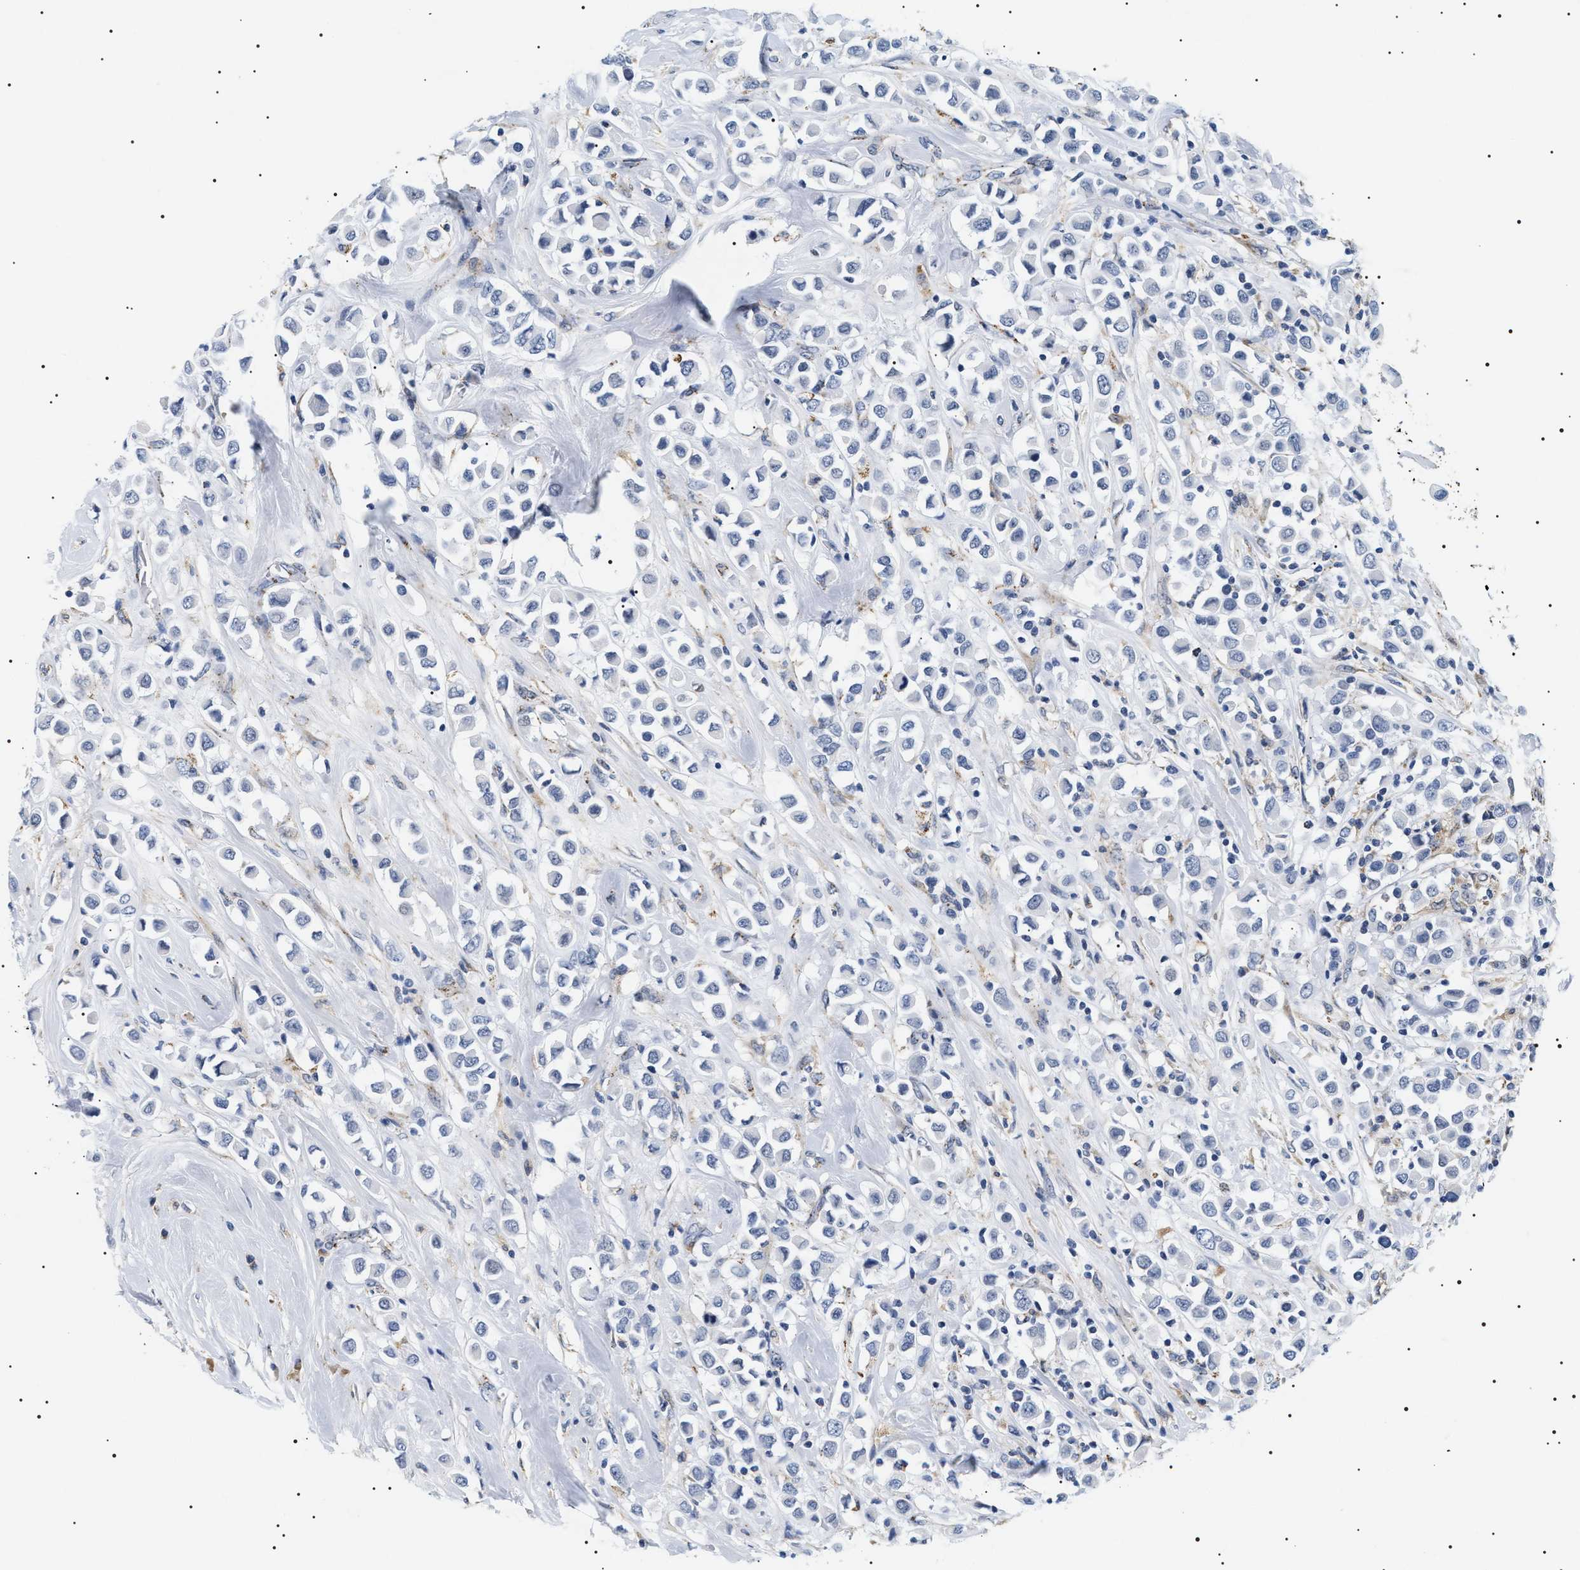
{"staining": {"intensity": "negative", "quantity": "none", "location": "none"}, "tissue": "breast cancer", "cell_type": "Tumor cells", "image_type": "cancer", "snomed": [{"axis": "morphology", "description": "Duct carcinoma"}, {"axis": "topography", "description": "Breast"}], "caption": "DAB (3,3'-diaminobenzidine) immunohistochemical staining of infiltrating ductal carcinoma (breast) shows no significant positivity in tumor cells.", "gene": "HSD17B11", "patient": {"sex": "female", "age": 61}}